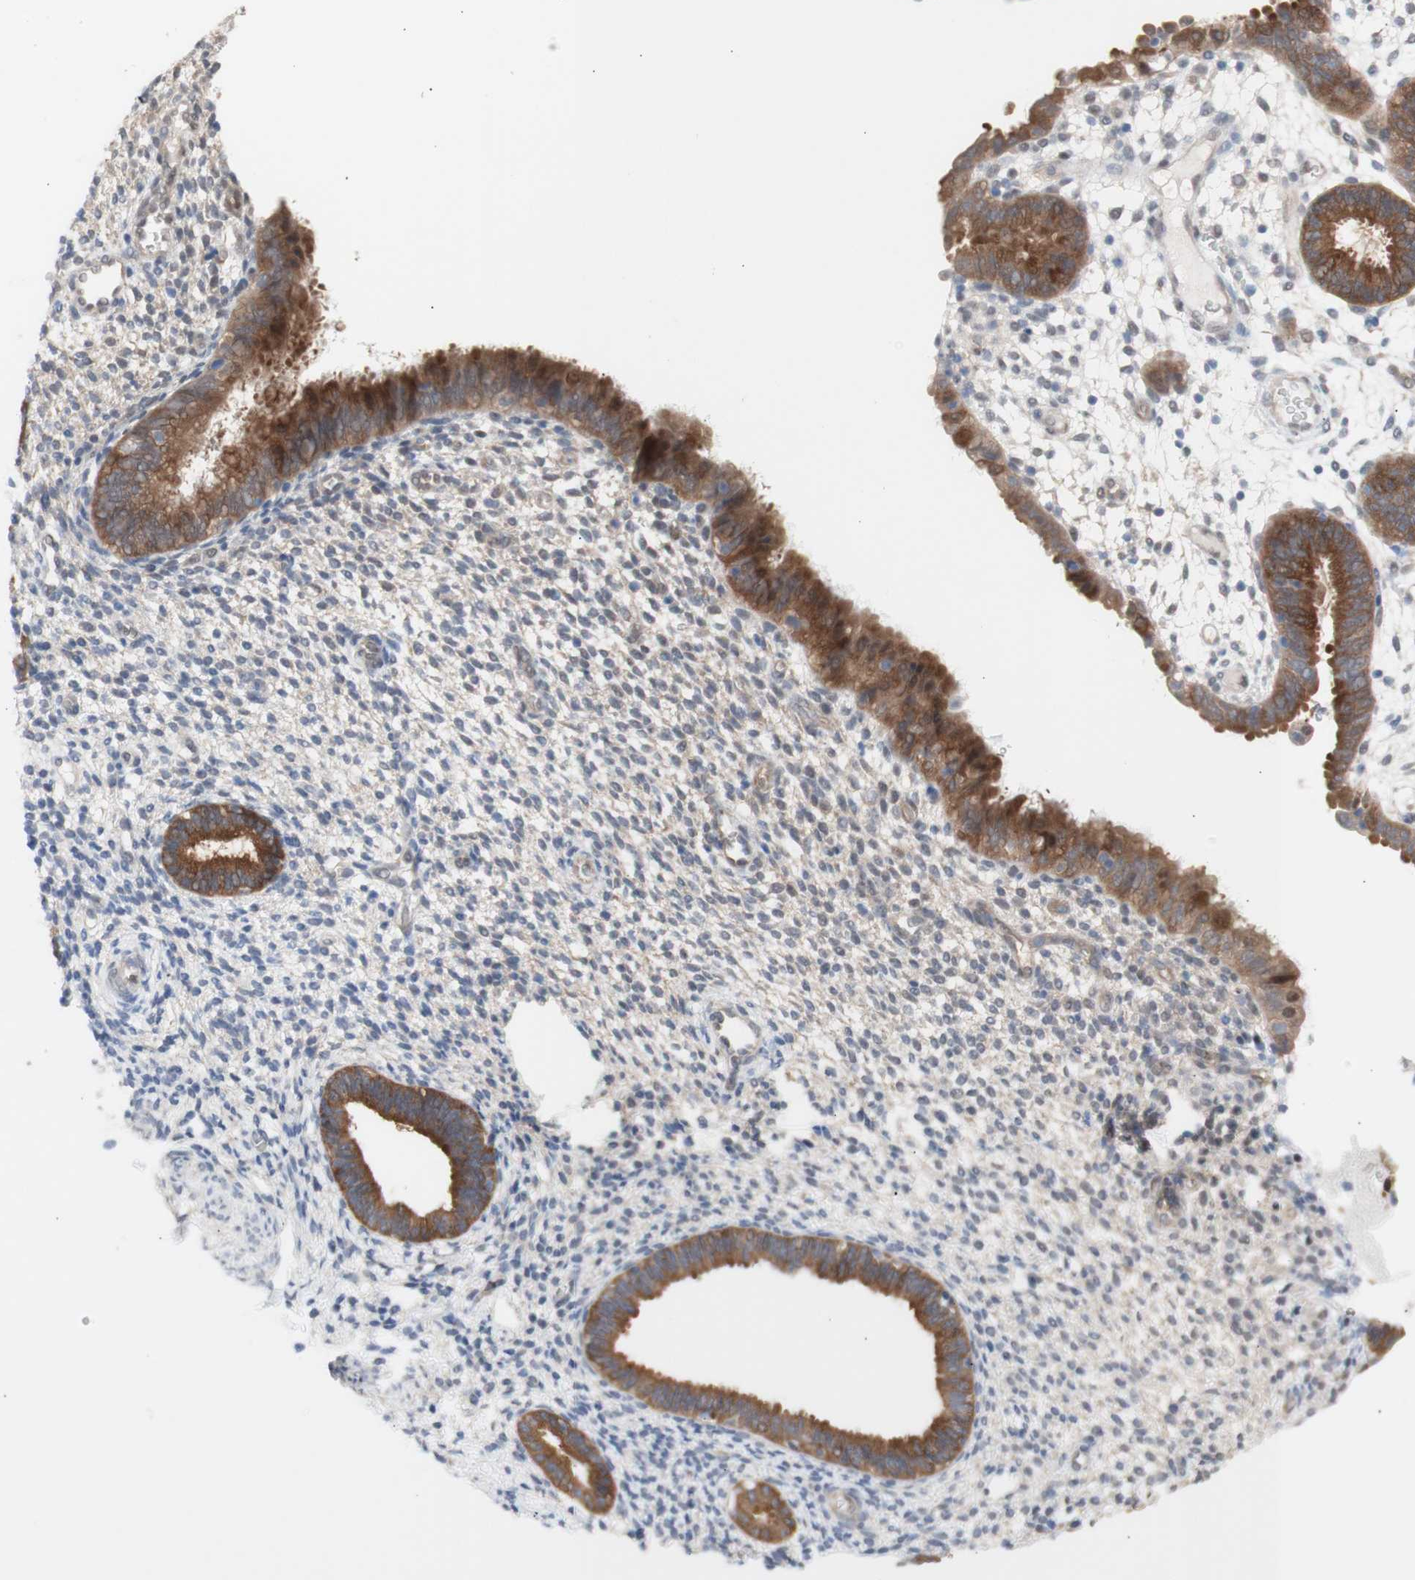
{"staining": {"intensity": "weak", "quantity": "<25%", "location": "cytoplasmic/membranous"}, "tissue": "endometrium", "cell_type": "Cells in endometrial stroma", "image_type": "normal", "snomed": [{"axis": "morphology", "description": "Normal tissue, NOS"}, {"axis": "topography", "description": "Endometrium"}], "caption": "The IHC histopathology image has no significant expression in cells in endometrial stroma of endometrium.", "gene": "PRMT5", "patient": {"sex": "female", "age": 61}}